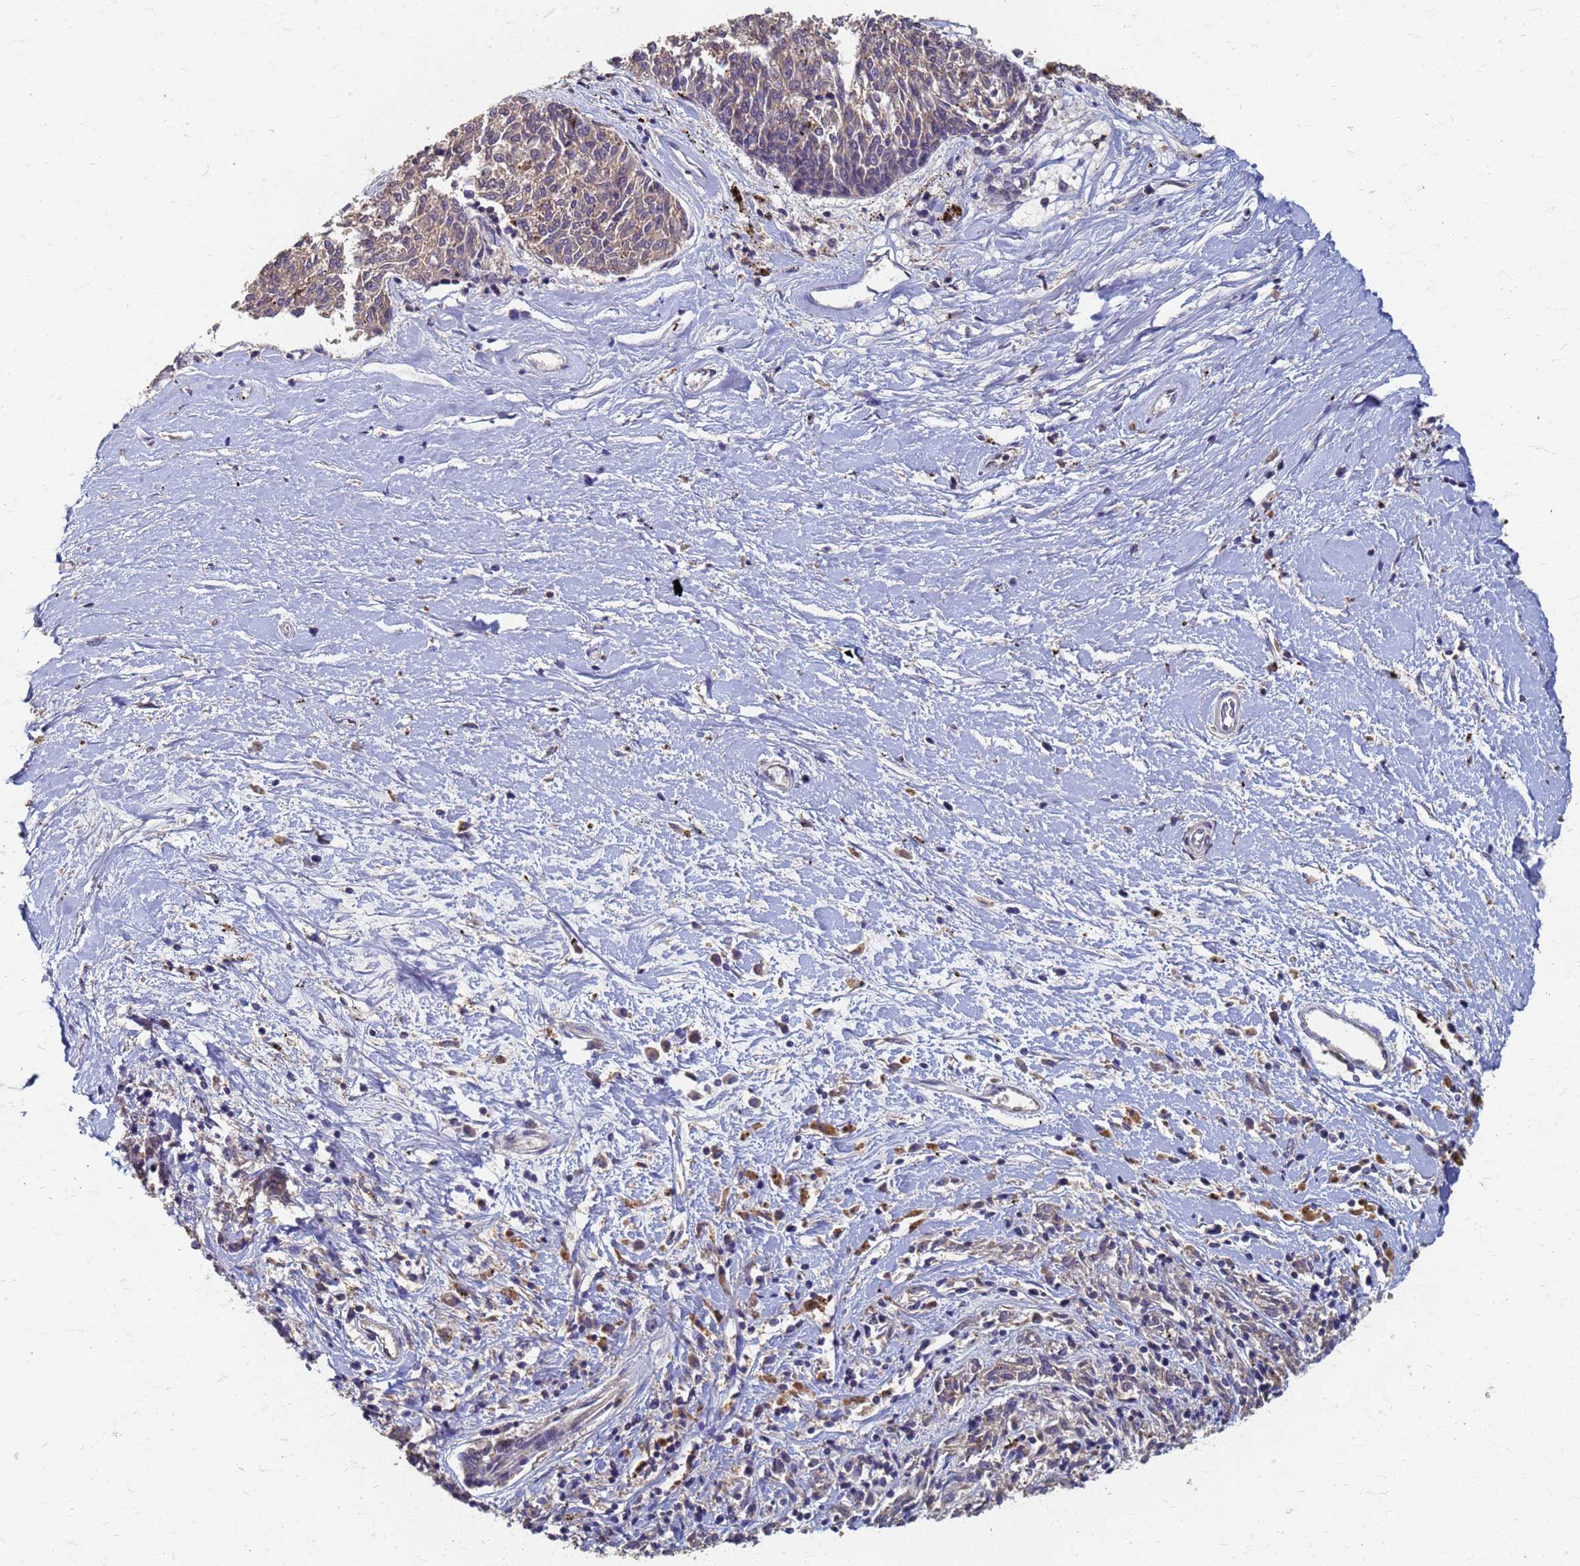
{"staining": {"intensity": "weak", "quantity": ">75%", "location": "cytoplasmic/membranous"}, "tissue": "melanoma", "cell_type": "Tumor cells", "image_type": "cancer", "snomed": [{"axis": "morphology", "description": "Malignant melanoma, NOS"}, {"axis": "topography", "description": "Skin"}], "caption": "Immunohistochemical staining of melanoma exhibits weak cytoplasmic/membranous protein staining in about >75% of tumor cells.", "gene": "KRCC1", "patient": {"sex": "female", "age": 72}}